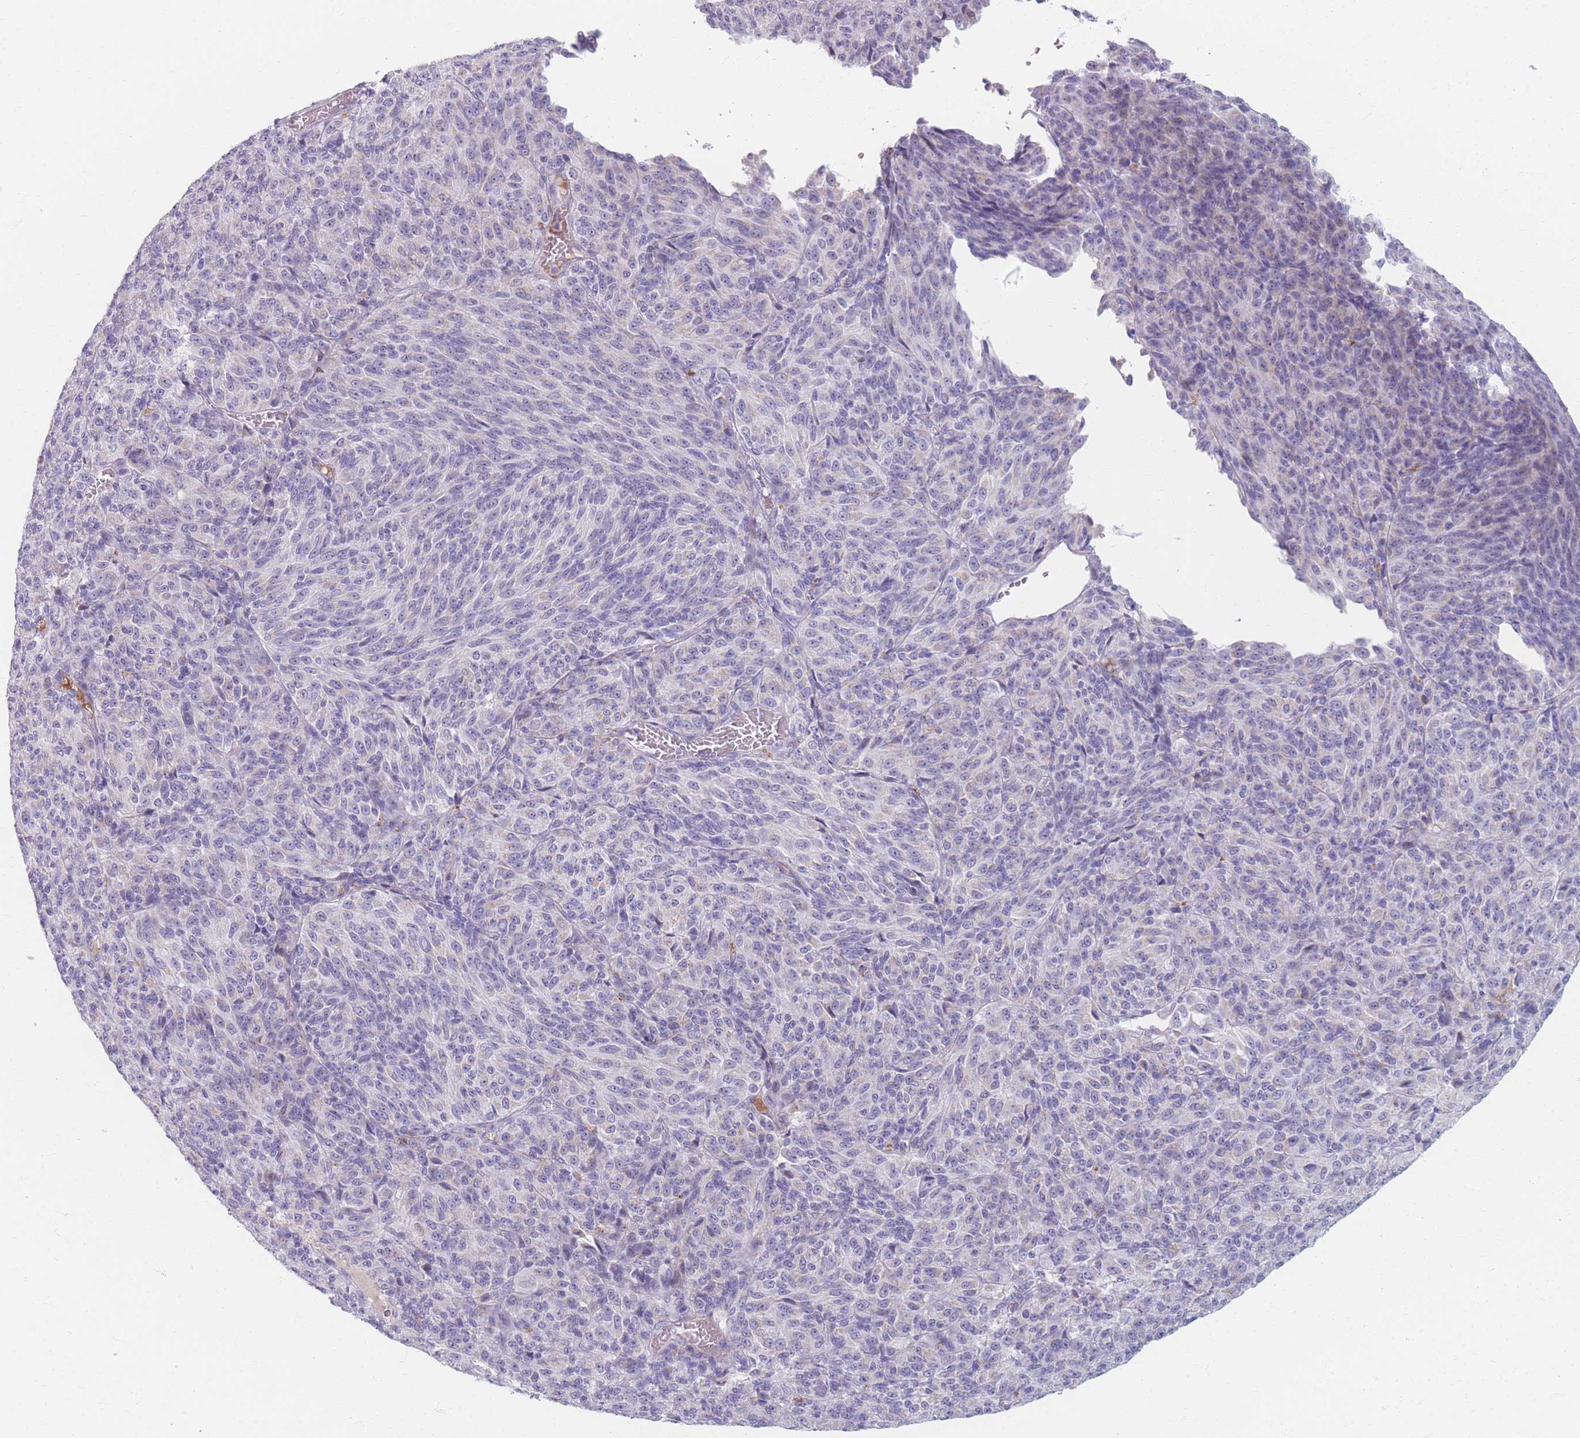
{"staining": {"intensity": "negative", "quantity": "none", "location": "none"}, "tissue": "melanoma", "cell_type": "Tumor cells", "image_type": "cancer", "snomed": [{"axis": "morphology", "description": "Malignant melanoma, Metastatic site"}, {"axis": "topography", "description": "Brain"}], "caption": "Immunohistochemistry (IHC) micrograph of neoplastic tissue: malignant melanoma (metastatic site) stained with DAB reveals no significant protein positivity in tumor cells.", "gene": "PIGM", "patient": {"sex": "female", "age": 56}}